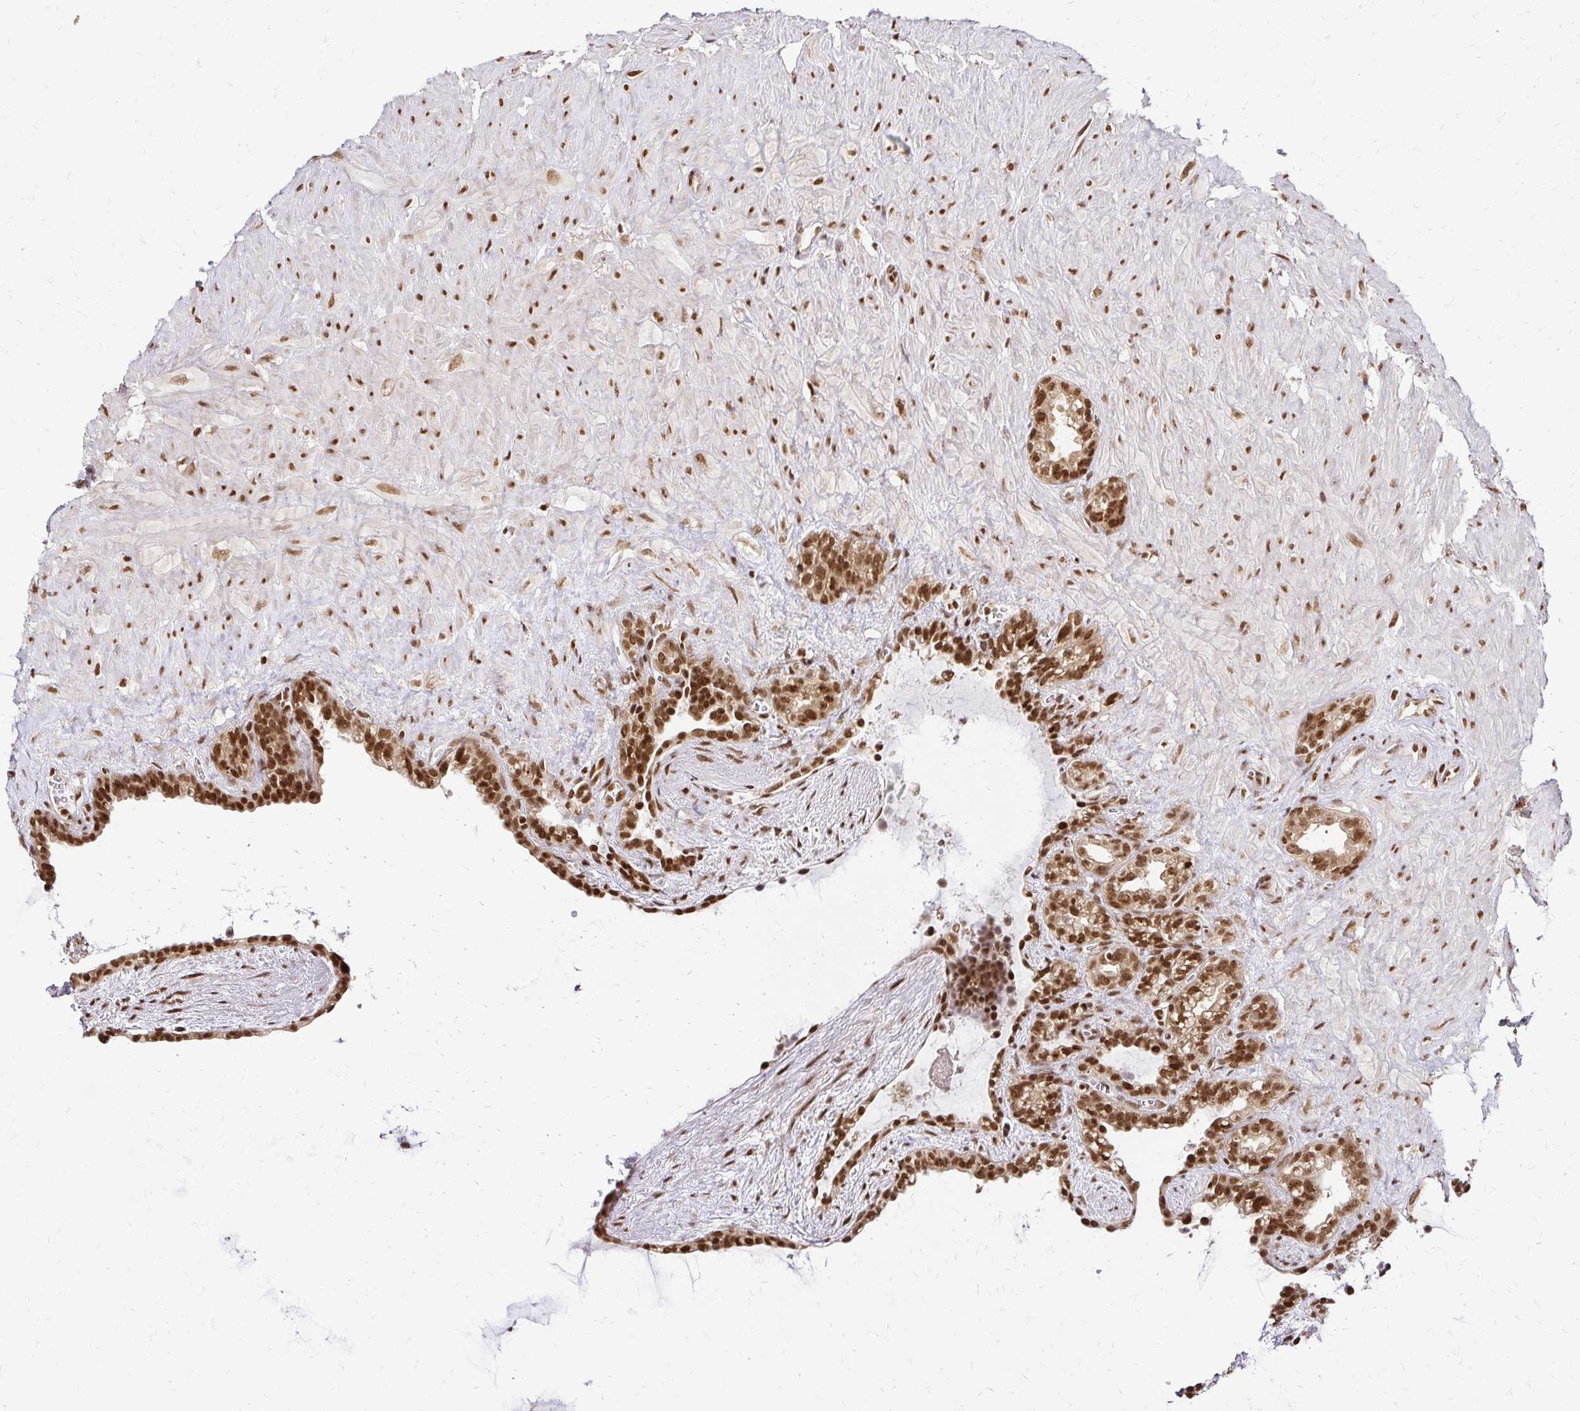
{"staining": {"intensity": "strong", "quantity": ">75%", "location": "nuclear"}, "tissue": "seminal vesicle", "cell_type": "Glandular cells", "image_type": "normal", "snomed": [{"axis": "morphology", "description": "Normal tissue, NOS"}, {"axis": "topography", "description": "Seminal veicle"}], "caption": "This photomicrograph shows IHC staining of unremarkable seminal vesicle, with high strong nuclear positivity in approximately >75% of glandular cells.", "gene": "GLYR1", "patient": {"sex": "male", "age": 76}}